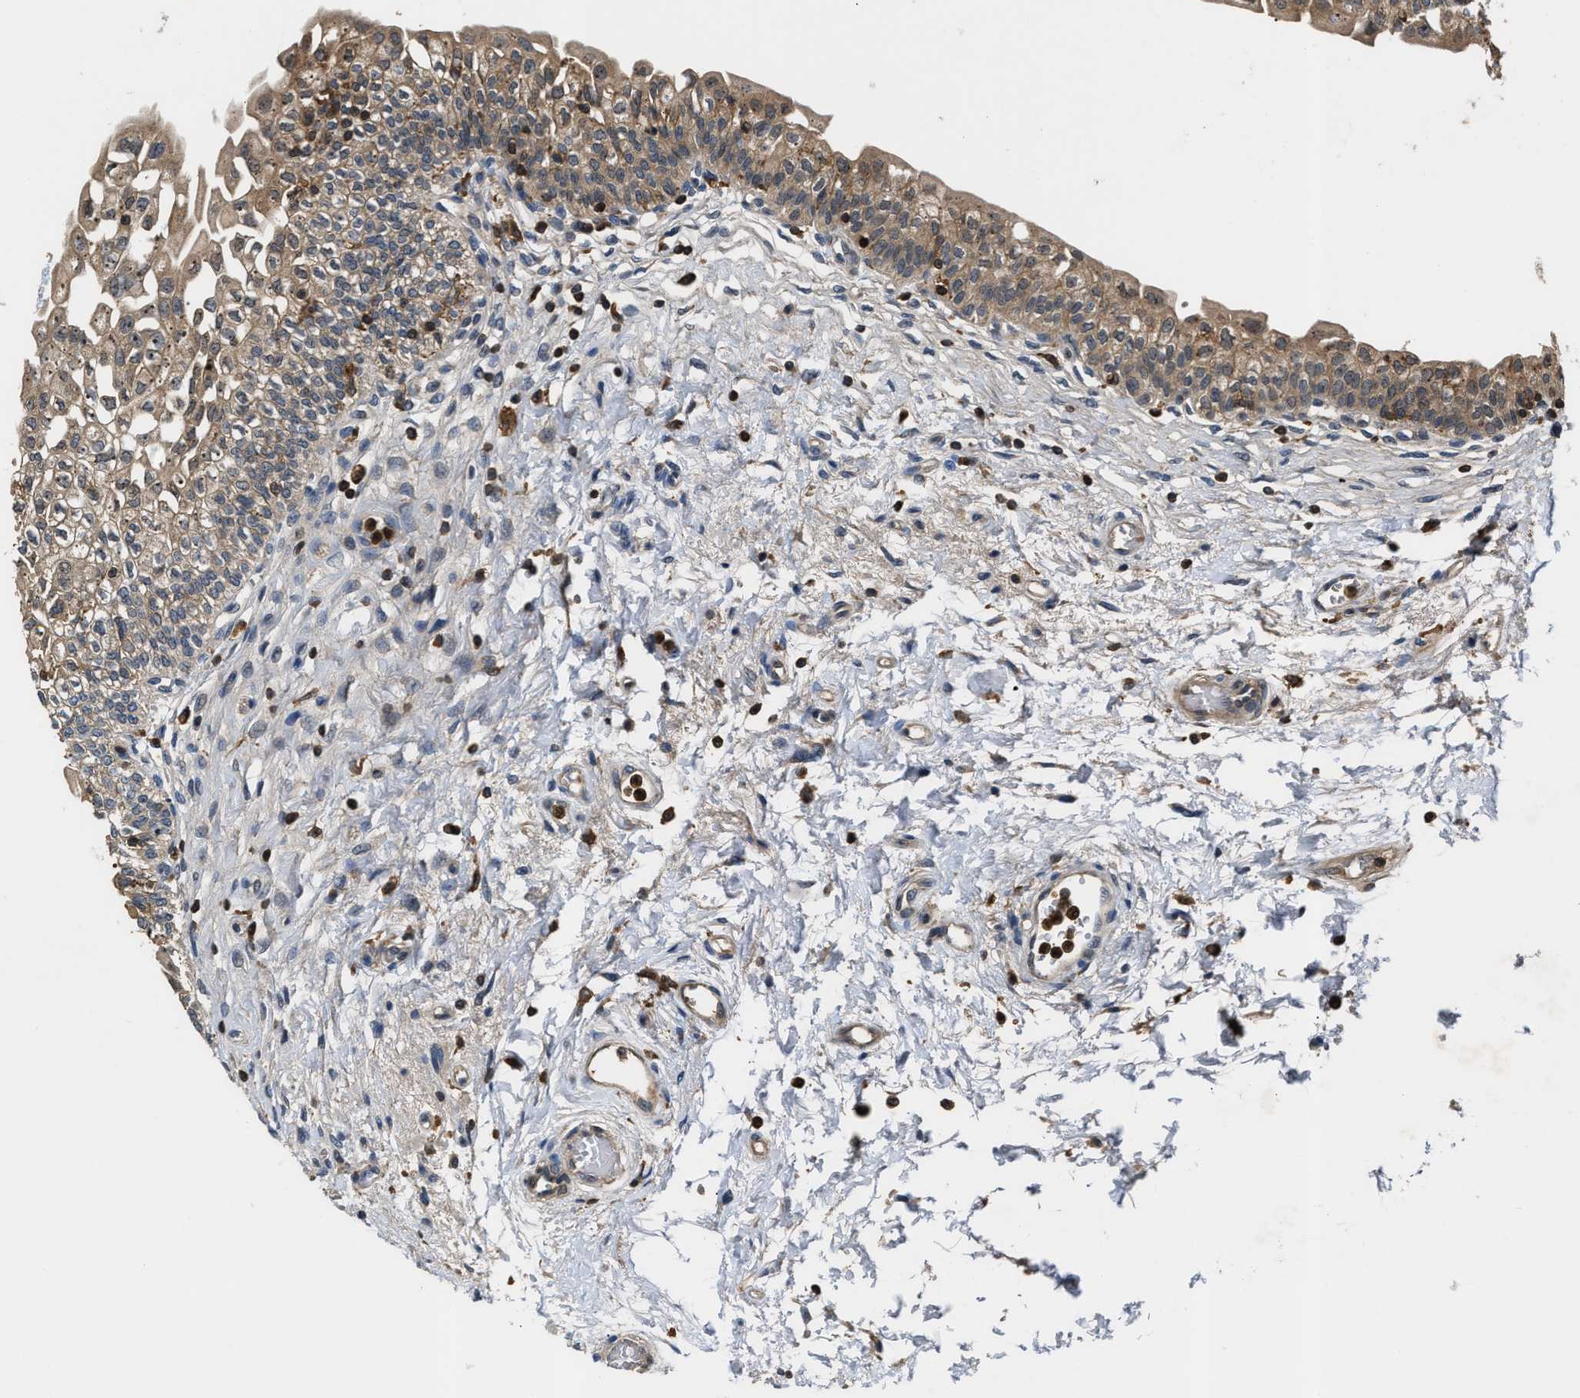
{"staining": {"intensity": "strong", "quantity": ">75%", "location": "cytoplasmic/membranous"}, "tissue": "urinary bladder", "cell_type": "Urothelial cells", "image_type": "normal", "snomed": [{"axis": "morphology", "description": "Normal tissue, NOS"}, {"axis": "topography", "description": "Urinary bladder"}], "caption": "Strong cytoplasmic/membranous expression for a protein is present in about >75% of urothelial cells of unremarkable urinary bladder using IHC.", "gene": "OSTF1", "patient": {"sex": "male", "age": 55}}